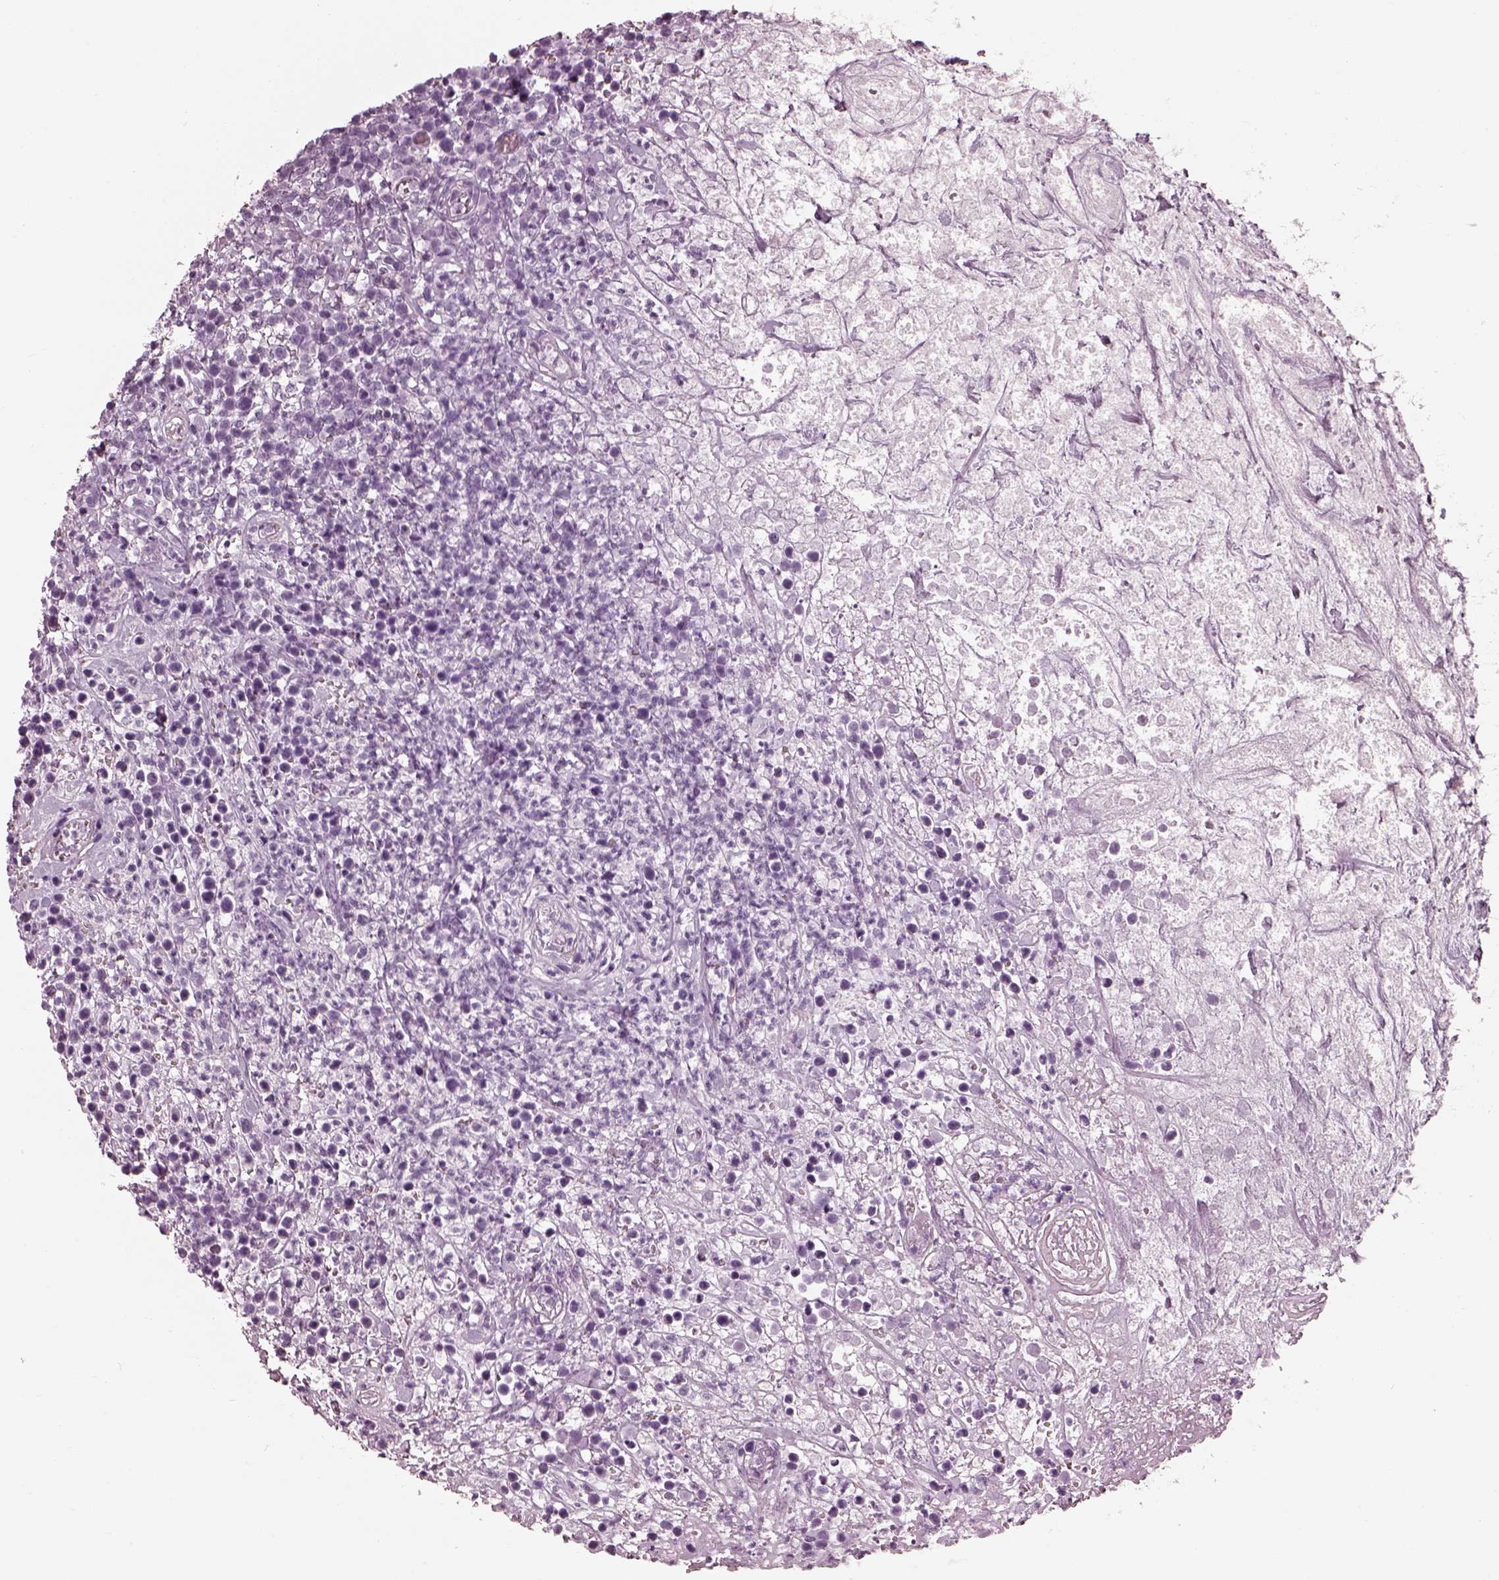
{"staining": {"intensity": "negative", "quantity": "none", "location": "none"}, "tissue": "lymphoma", "cell_type": "Tumor cells", "image_type": "cancer", "snomed": [{"axis": "morphology", "description": "Malignant lymphoma, non-Hodgkin's type, High grade"}, {"axis": "topography", "description": "Soft tissue"}], "caption": "DAB (3,3'-diaminobenzidine) immunohistochemical staining of human lymphoma displays no significant expression in tumor cells.", "gene": "TCHHL1", "patient": {"sex": "female", "age": 56}}